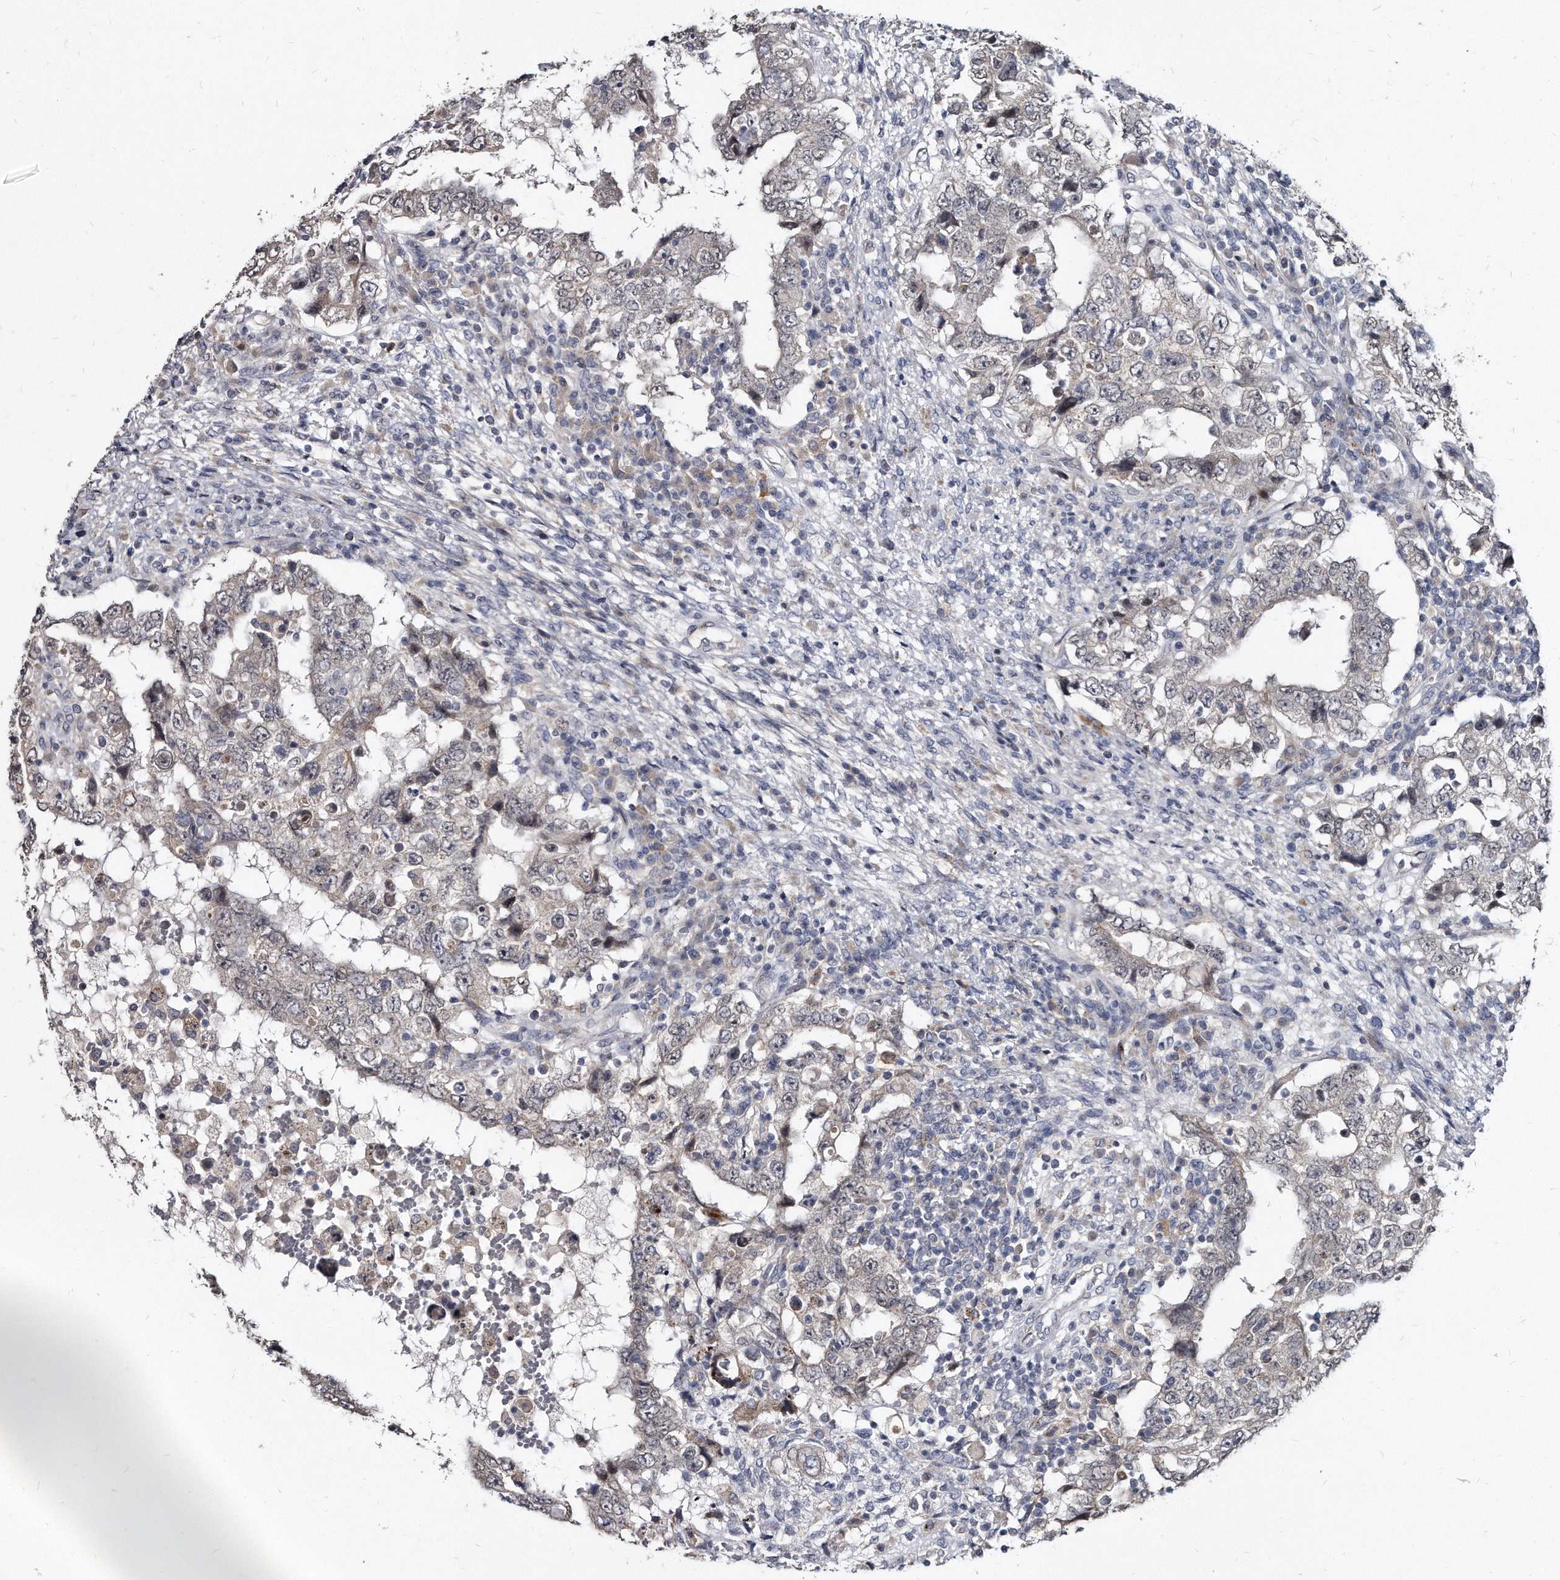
{"staining": {"intensity": "negative", "quantity": "none", "location": "none"}, "tissue": "testis cancer", "cell_type": "Tumor cells", "image_type": "cancer", "snomed": [{"axis": "morphology", "description": "Carcinoma, Embryonal, NOS"}, {"axis": "topography", "description": "Testis"}], "caption": "Immunohistochemical staining of testis cancer (embryonal carcinoma) exhibits no significant expression in tumor cells.", "gene": "KLHDC3", "patient": {"sex": "male", "age": 26}}